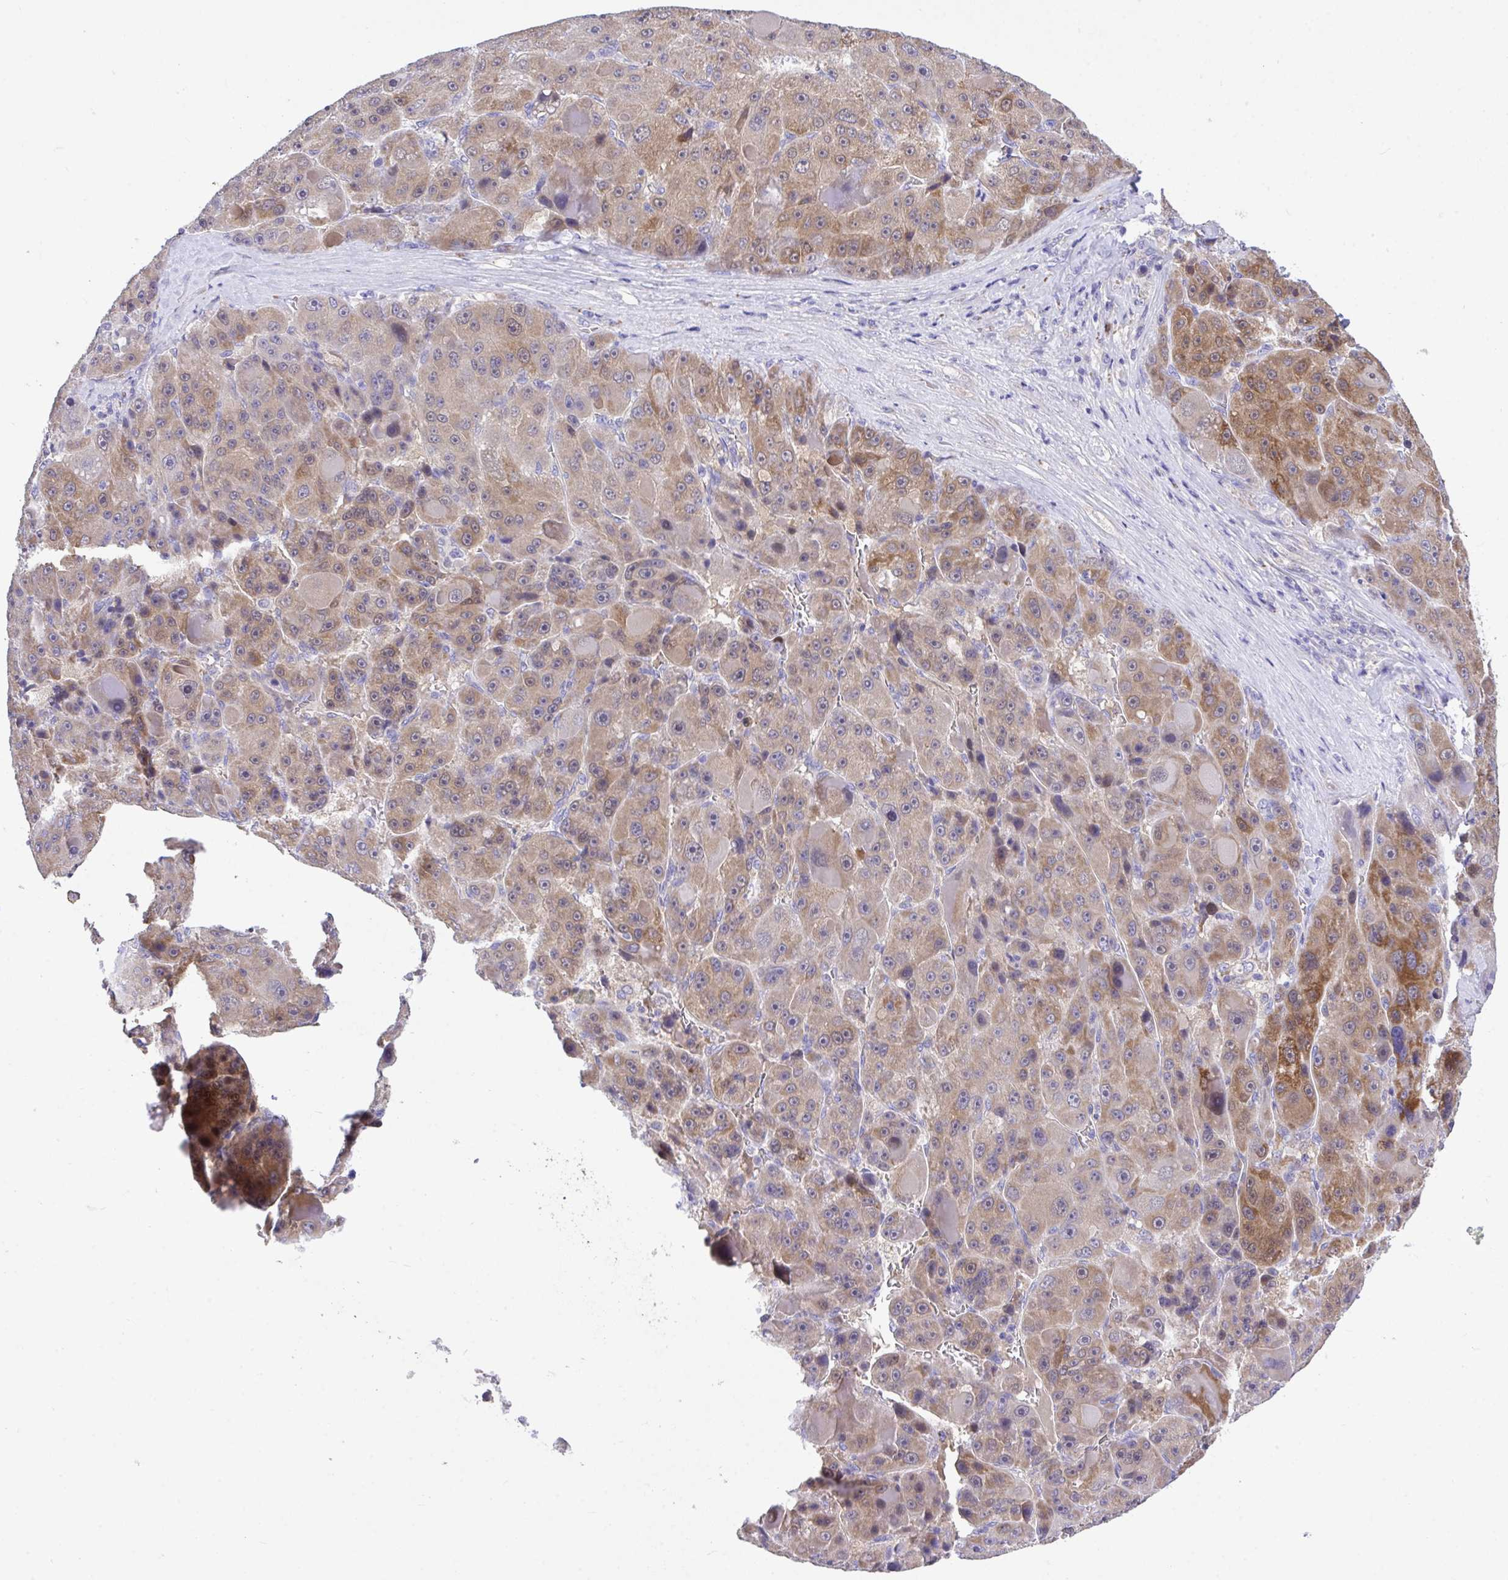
{"staining": {"intensity": "moderate", "quantity": "25%-75%", "location": "cytoplasmic/membranous"}, "tissue": "liver cancer", "cell_type": "Tumor cells", "image_type": "cancer", "snomed": [{"axis": "morphology", "description": "Carcinoma, Hepatocellular, NOS"}, {"axis": "topography", "description": "Liver"}], "caption": "This is a micrograph of immunohistochemistry staining of liver hepatocellular carcinoma, which shows moderate positivity in the cytoplasmic/membranous of tumor cells.", "gene": "MPC2", "patient": {"sex": "male", "age": 76}}